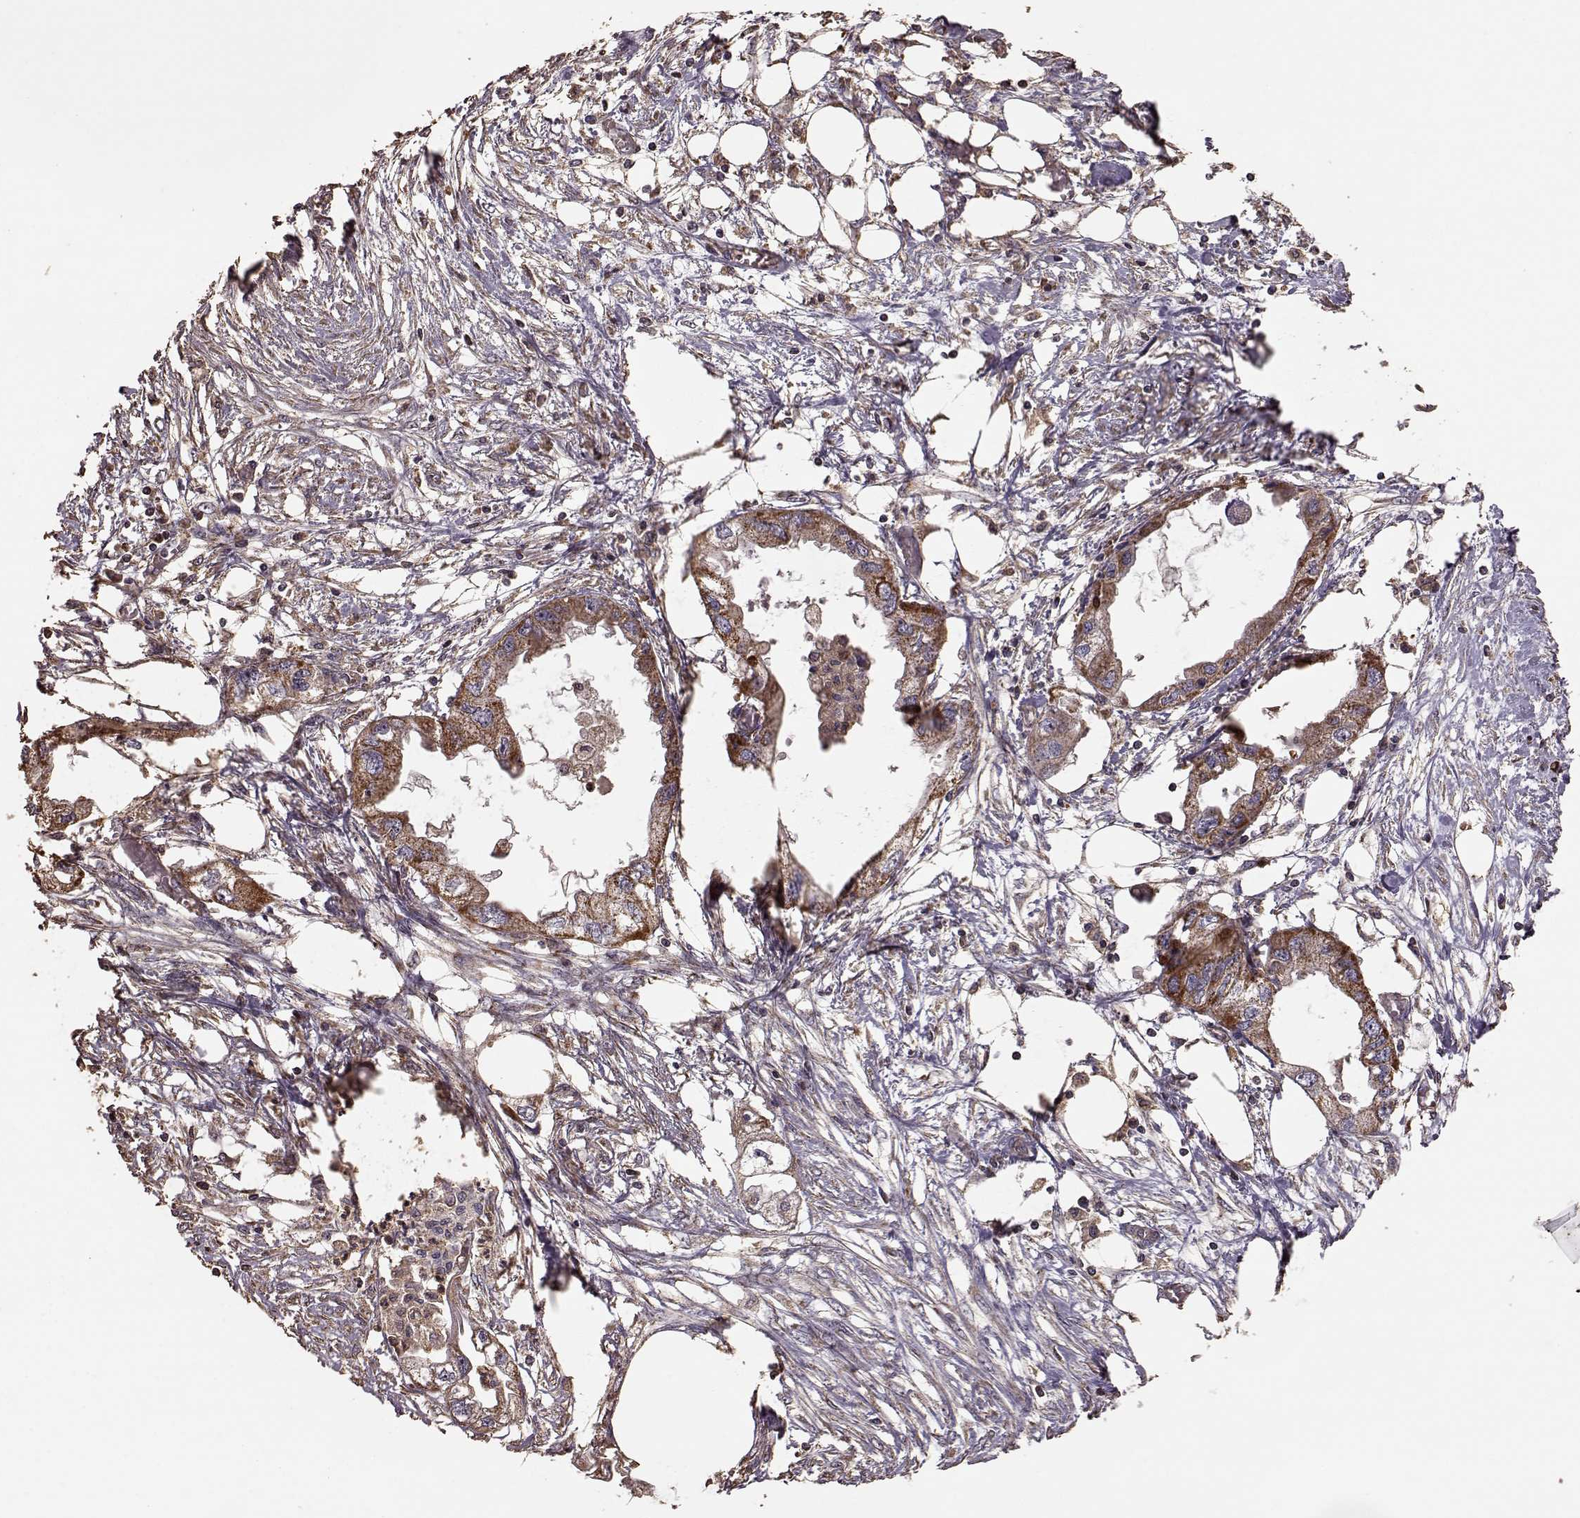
{"staining": {"intensity": "moderate", "quantity": ">75%", "location": "cytoplasmic/membranous"}, "tissue": "endometrial cancer", "cell_type": "Tumor cells", "image_type": "cancer", "snomed": [{"axis": "morphology", "description": "Adenocarcinoma, NOS"}, {"axis": "morphology", "description": "Adenocarcinoma, metastatic, NOS"}, {"axis": "topography", "description": "Adipose tissue"}, {"axis": "topography", "description": "Endometrium"}], "caption": "A medium amount of moderate cytoplasmic/membranous positivity is identified in about >75% of tumor cells in endometrial cancer tissue.", "gene": "PTGES2", "patient": {"sex": "female", "age": 67}}